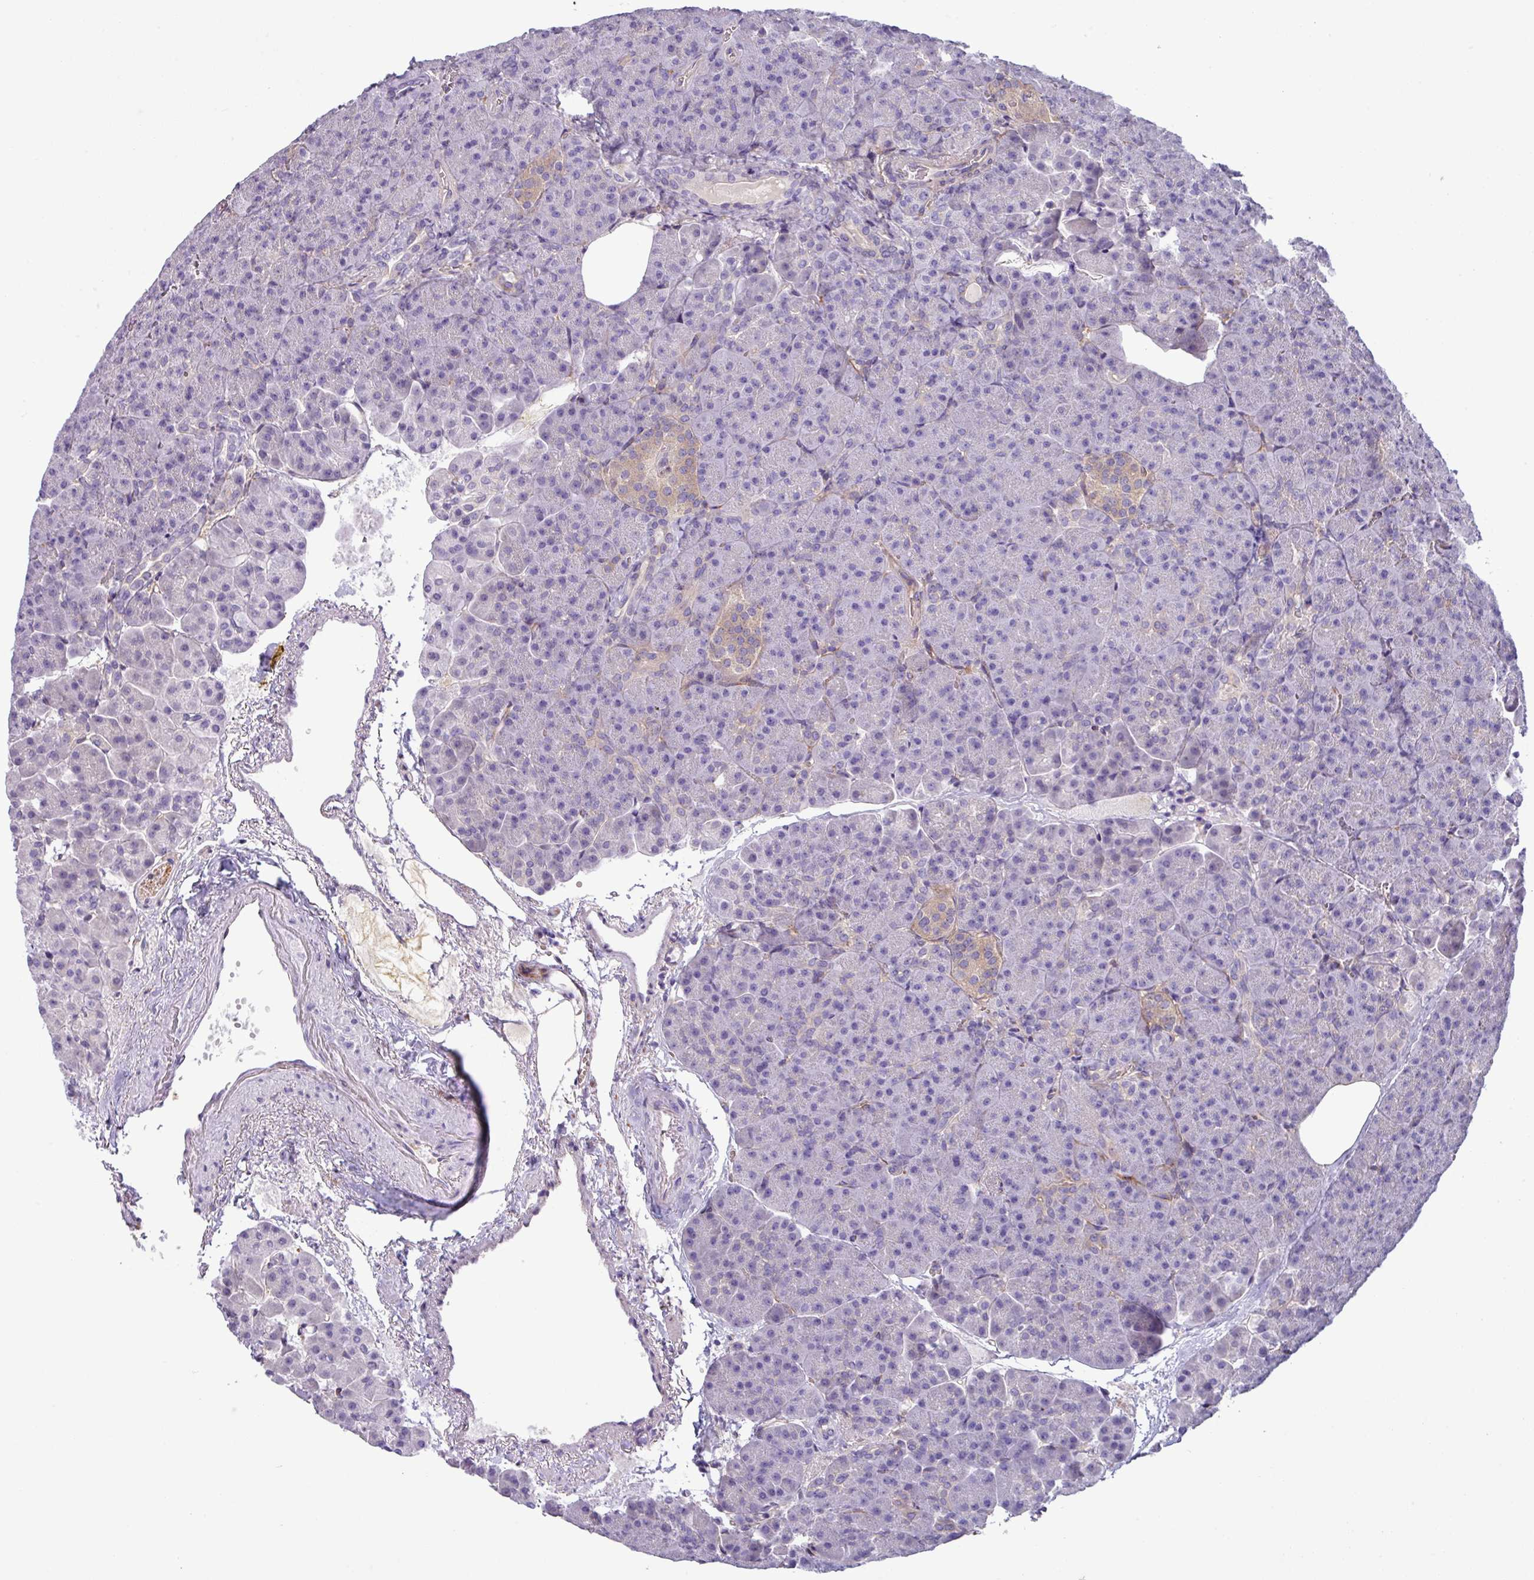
{"staining": {"intensity": "negative", "quantity": "none", "location": "none"}, "tissue": "pancreas", "cell_type": "Exocrine glandular cells", "image_type": "normal", "snomed": [{"axis": "morphology", "description": "Normal tissue, NOS"}, {"axis": "topography", "description": "Pancreas"}], "caption": "An immunohistochemistry (IHC) photomicrograph of benign pancreas is shown. There is no staining in exocrine glandular cells of pancreas.", "gene": "KIRREL3", "patient": {"sex": "female", "age": 74}}